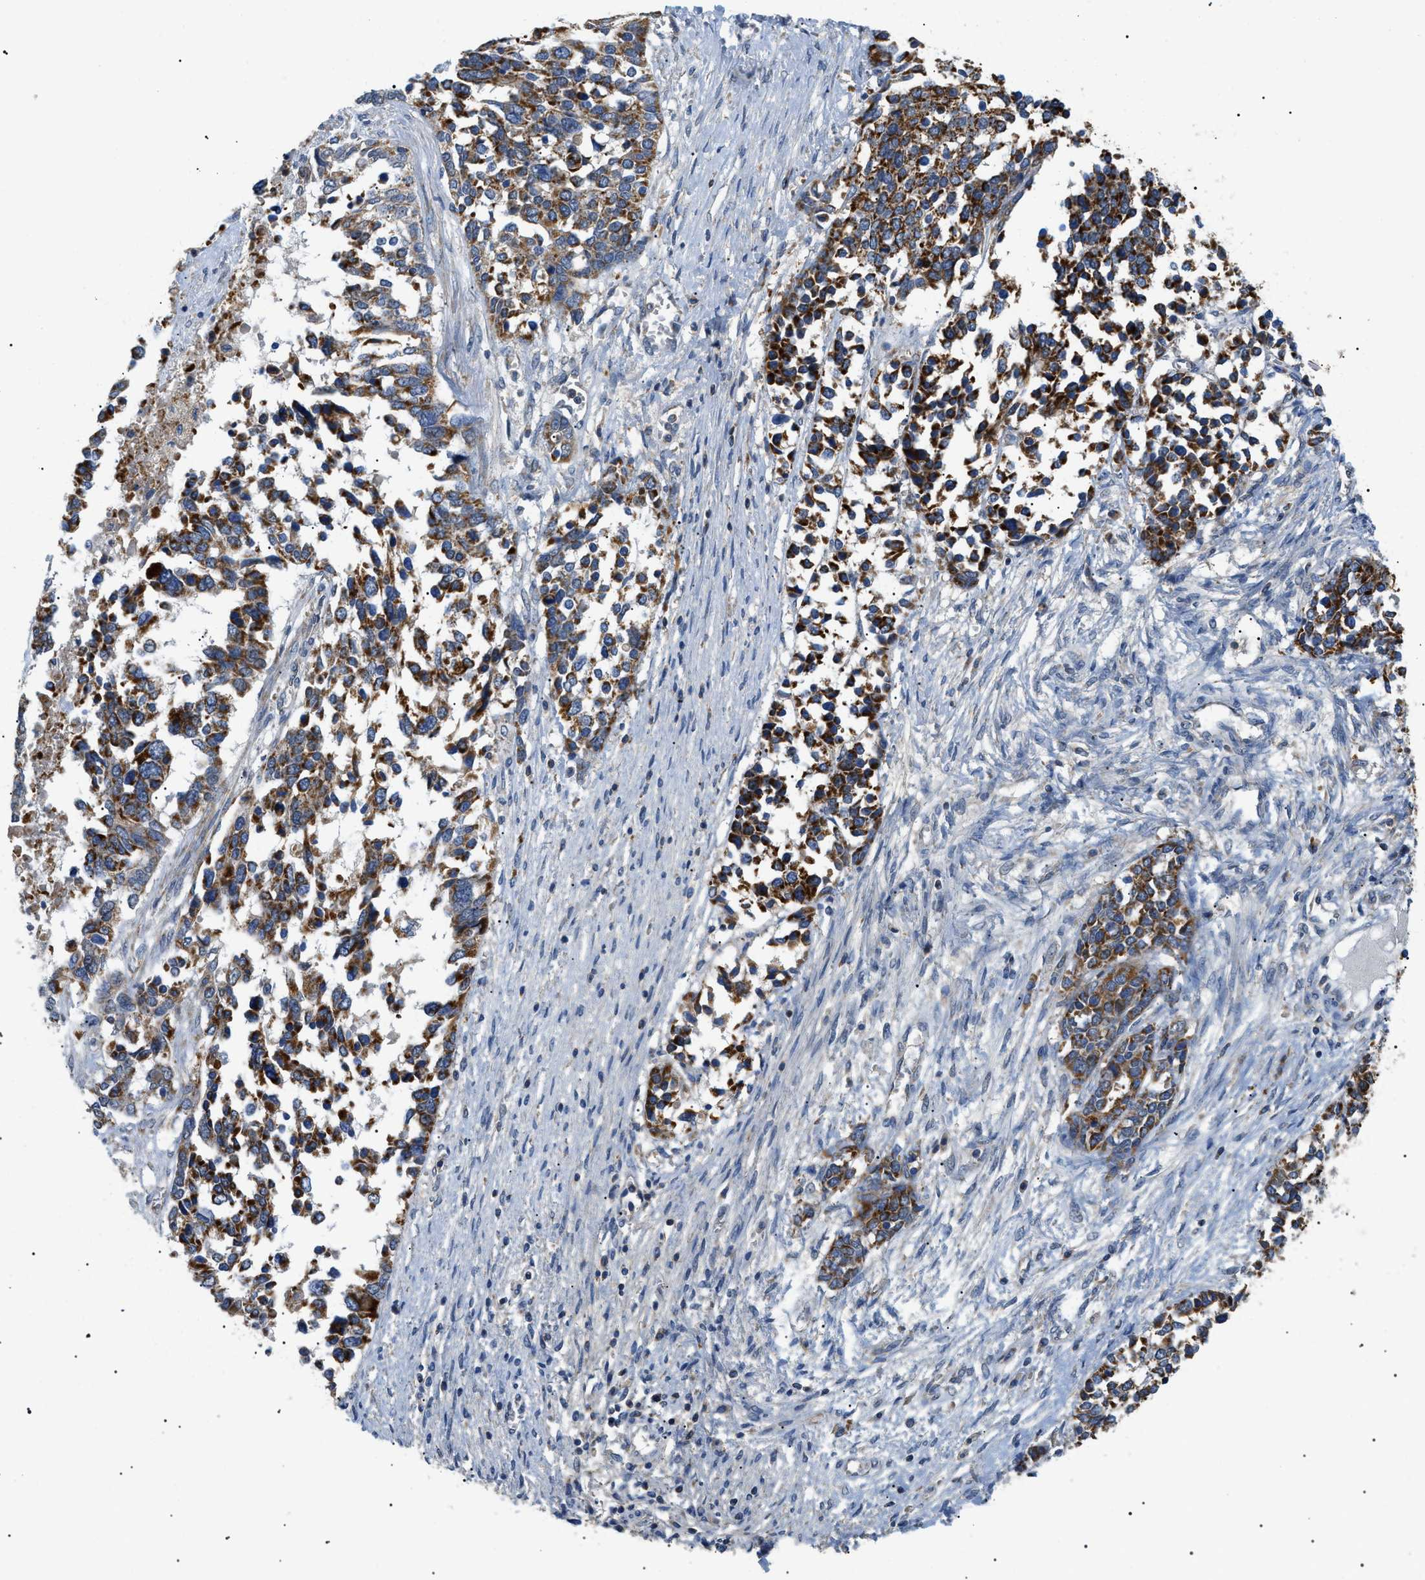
{"staining": {"intensity": "moderate", "quantity": ">75%", "location": "cytoplasmic/membranous"}, "tissue": "ovarian cancer", "cell_type": "Tumor cells", "image_type": "cancer", "snomed": [{"axis": "morphology", "description": "Cystadenocarcinoma, serous, NOS"}, {"axis": "topography", "description": "Ovary"}], "caption": "Immunohistochemical staining of human serous cystadenocarcinoma (ovarian) displays moderate cytoplasmic/membranous protein expression in about >75% of tumor cells.", "gene": "TOMM6", "patient": {"sex": "female", "age": 44}}